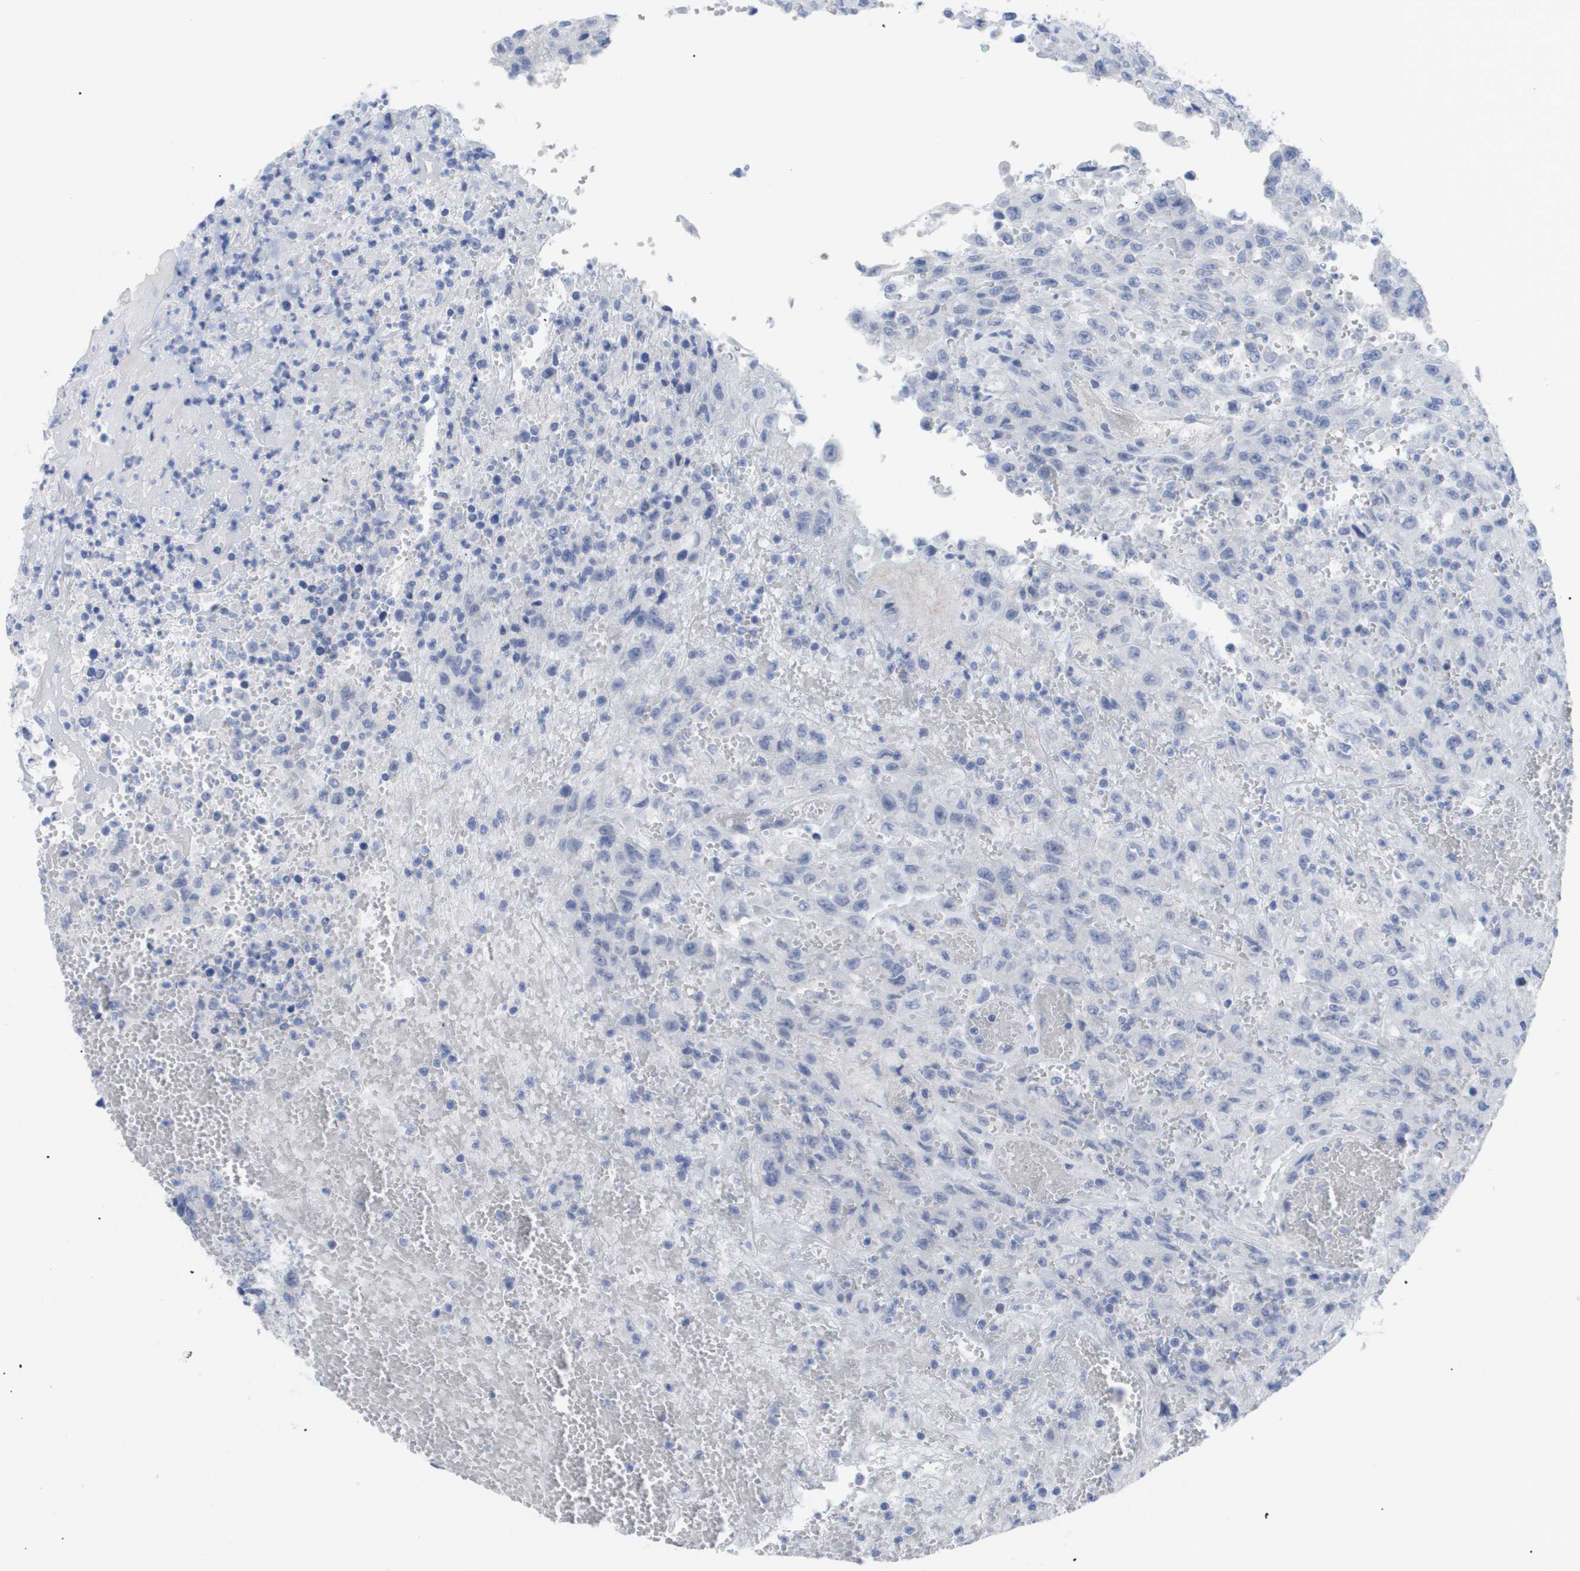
{"staining": {"intensity": "negative", "quantity": "none", "location": "none"}, "tissue": "urothelial cancer", "cell_type": "Tumor cells", "image_type": "cancer", "snomed": [{"axis": "morphology", "description": "Urothelial carcinoma, High grade"}, {"axis": "topography", "description": "Urinary bladder"}], "caption": "Immunohistochemical staining of human urothelial cancer displays no significant staining in tumor cells.", "gene": "CAV3", "patient": {"sex": "male", "age": 46}}